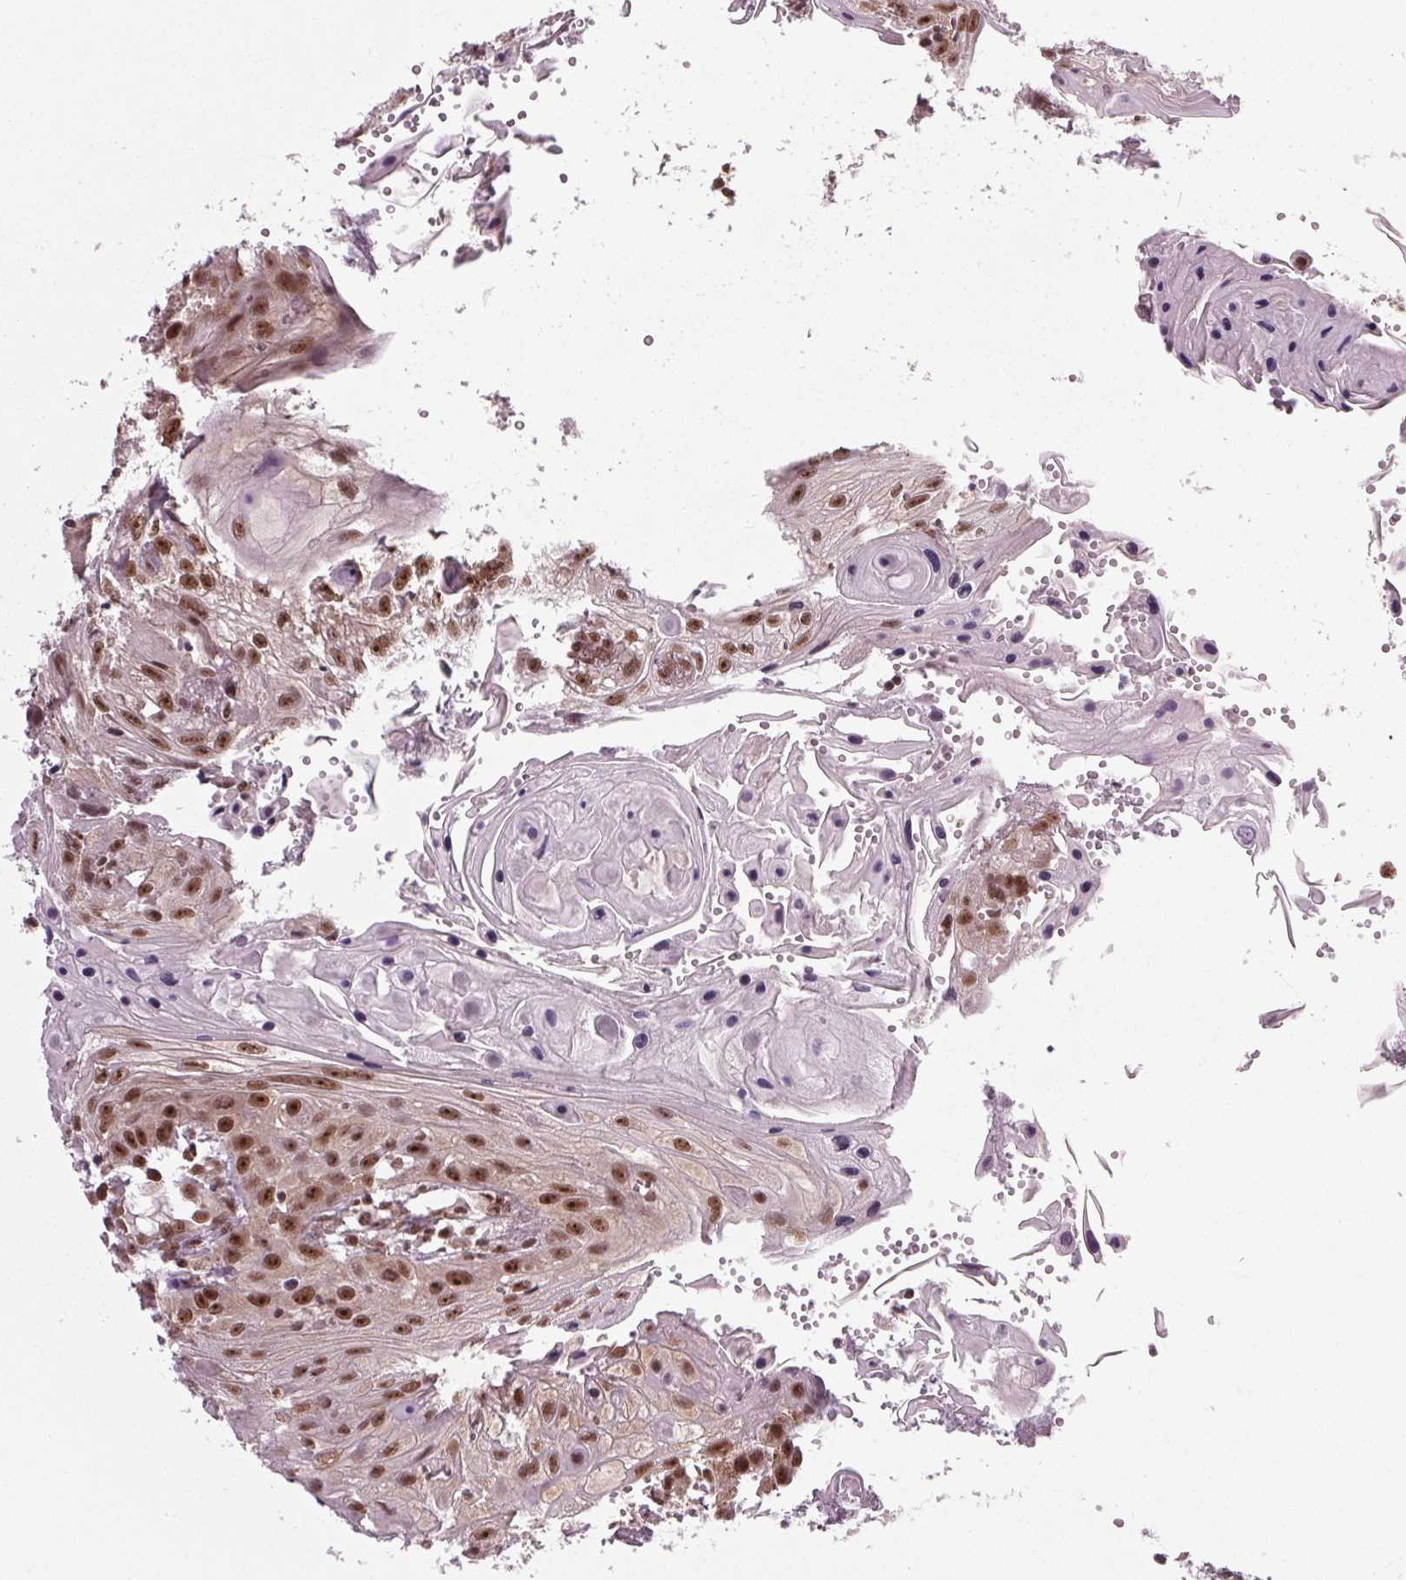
{"staining": {"intensity": "strong", "quantity": ">75%", "location": "nuclear"}, "tissue": "head and neck cancer", "cell_type": "Tumor cells", "image_type": "cancer", "snomed": [{"axis": "morphology", "description": "Squamous cell carcinoma, NOS"}, {"axis": "topography", "description": "Oral tissue"}, {"axis": "topography", "description": "Head-Neck"}], "caption": "Immunohistochemistry (IHC) image of human head and neck squamous cell carcinoma stained for a protein (brown), which displays high levels of strong nuclear expression in approximately >75% of tumor cells.", "gene": "DDX41", "patient": {"sex": "male", "age": 58}}